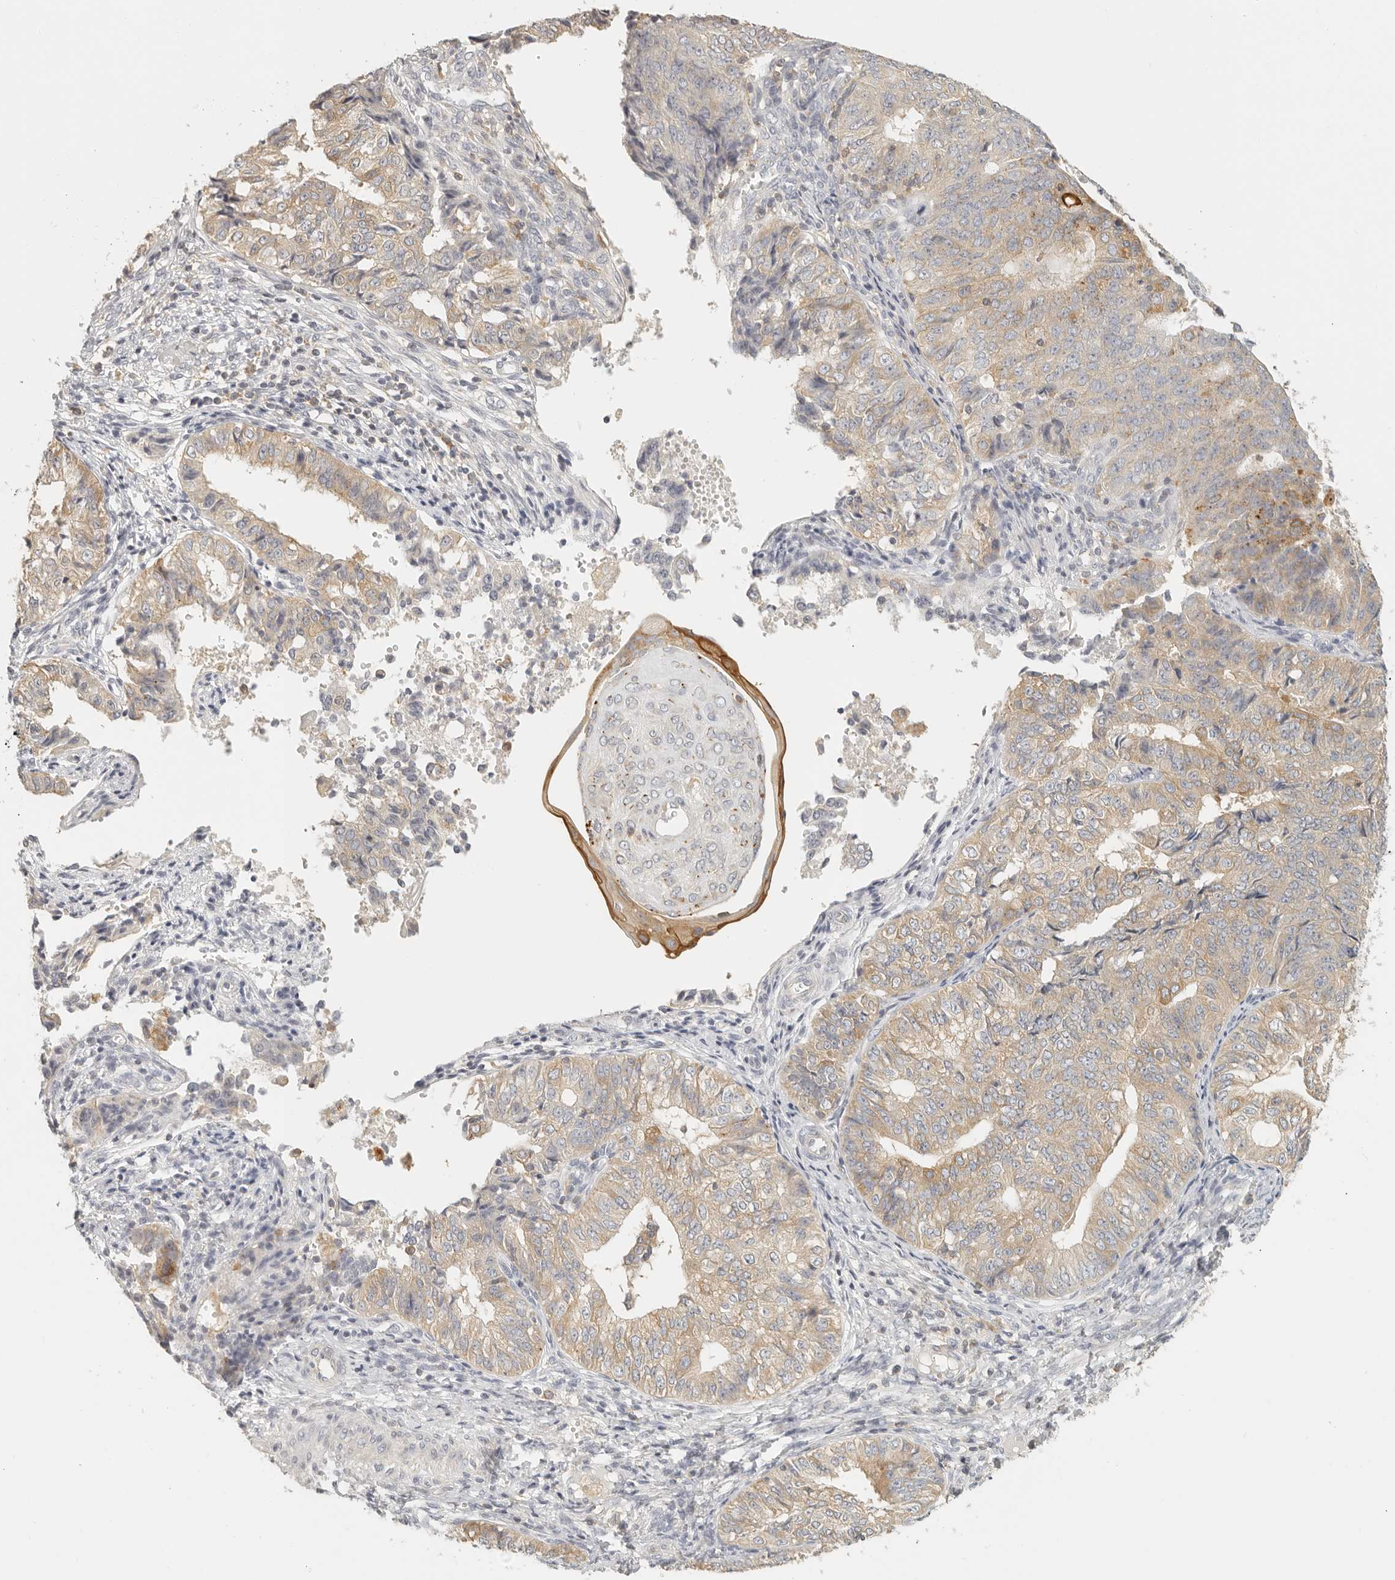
{"staining": {"intensity": "weak", "quantity": "25%-75%", "location": "cytoplasmic/membranous"}, "tissue": "endometrial cancer", "cell_type": "Tumor cells", "image_type": "cancer", "snomed": [{"axis": "morphology", "description": "Adenocarcinoma, NOS"}, {"axis": "topography", "description": "Endometrium"}], "caption": "Weak cytoplasmic/membranous staining is identified in approximately 25%-75% of tumor cells in adenocarcinoma (endometrial).", "gene": "ANXA9", "patient": {"sex": "female", "age": 32}}